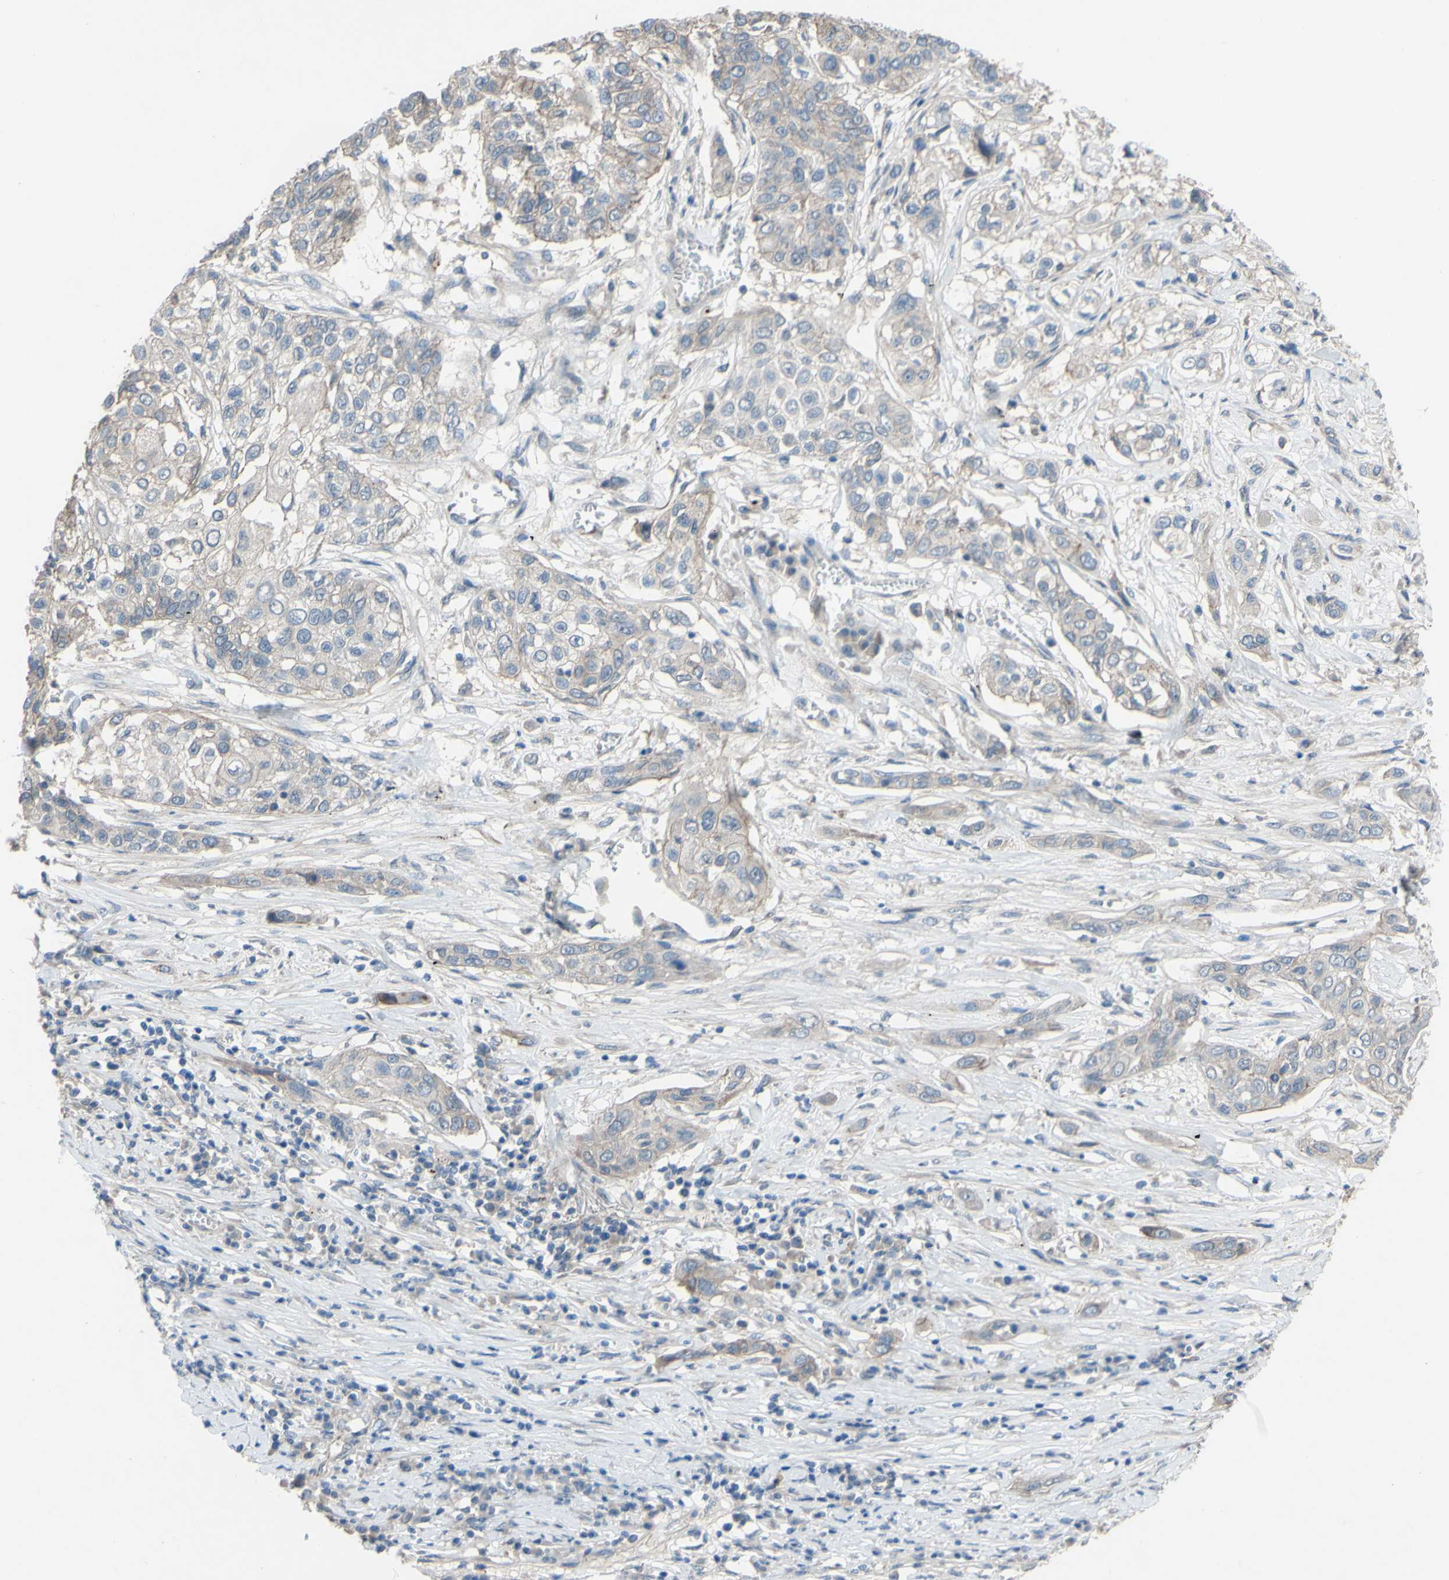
{"staining": {"intensity": "weak", "quantity": "25%-75%", "location": "cytoplasmic/membranous"}, "tissue": "lung cancer", "cell_type": "Tumor cells", "image_type": "cancer", "snomed": [{"axis": "morphology", "description": "Squamous cell carcinoma, NOS"}, {"axis": "topography", "description": "Lung"}], "caption": "Brown immunohistochemical staining in human squamous cell carcinoma (lung) shows weak cytoplasmic/membranous staining in approximately 25%-75% of tumor cells. The staining was performed using DAB to visualize the protein expression in brown, while the nuclei were stained in blue with hematoxylin (Magnification: 20x).", "gene": "CDCP1", "patient": {"sex": "male", "age": 71}}